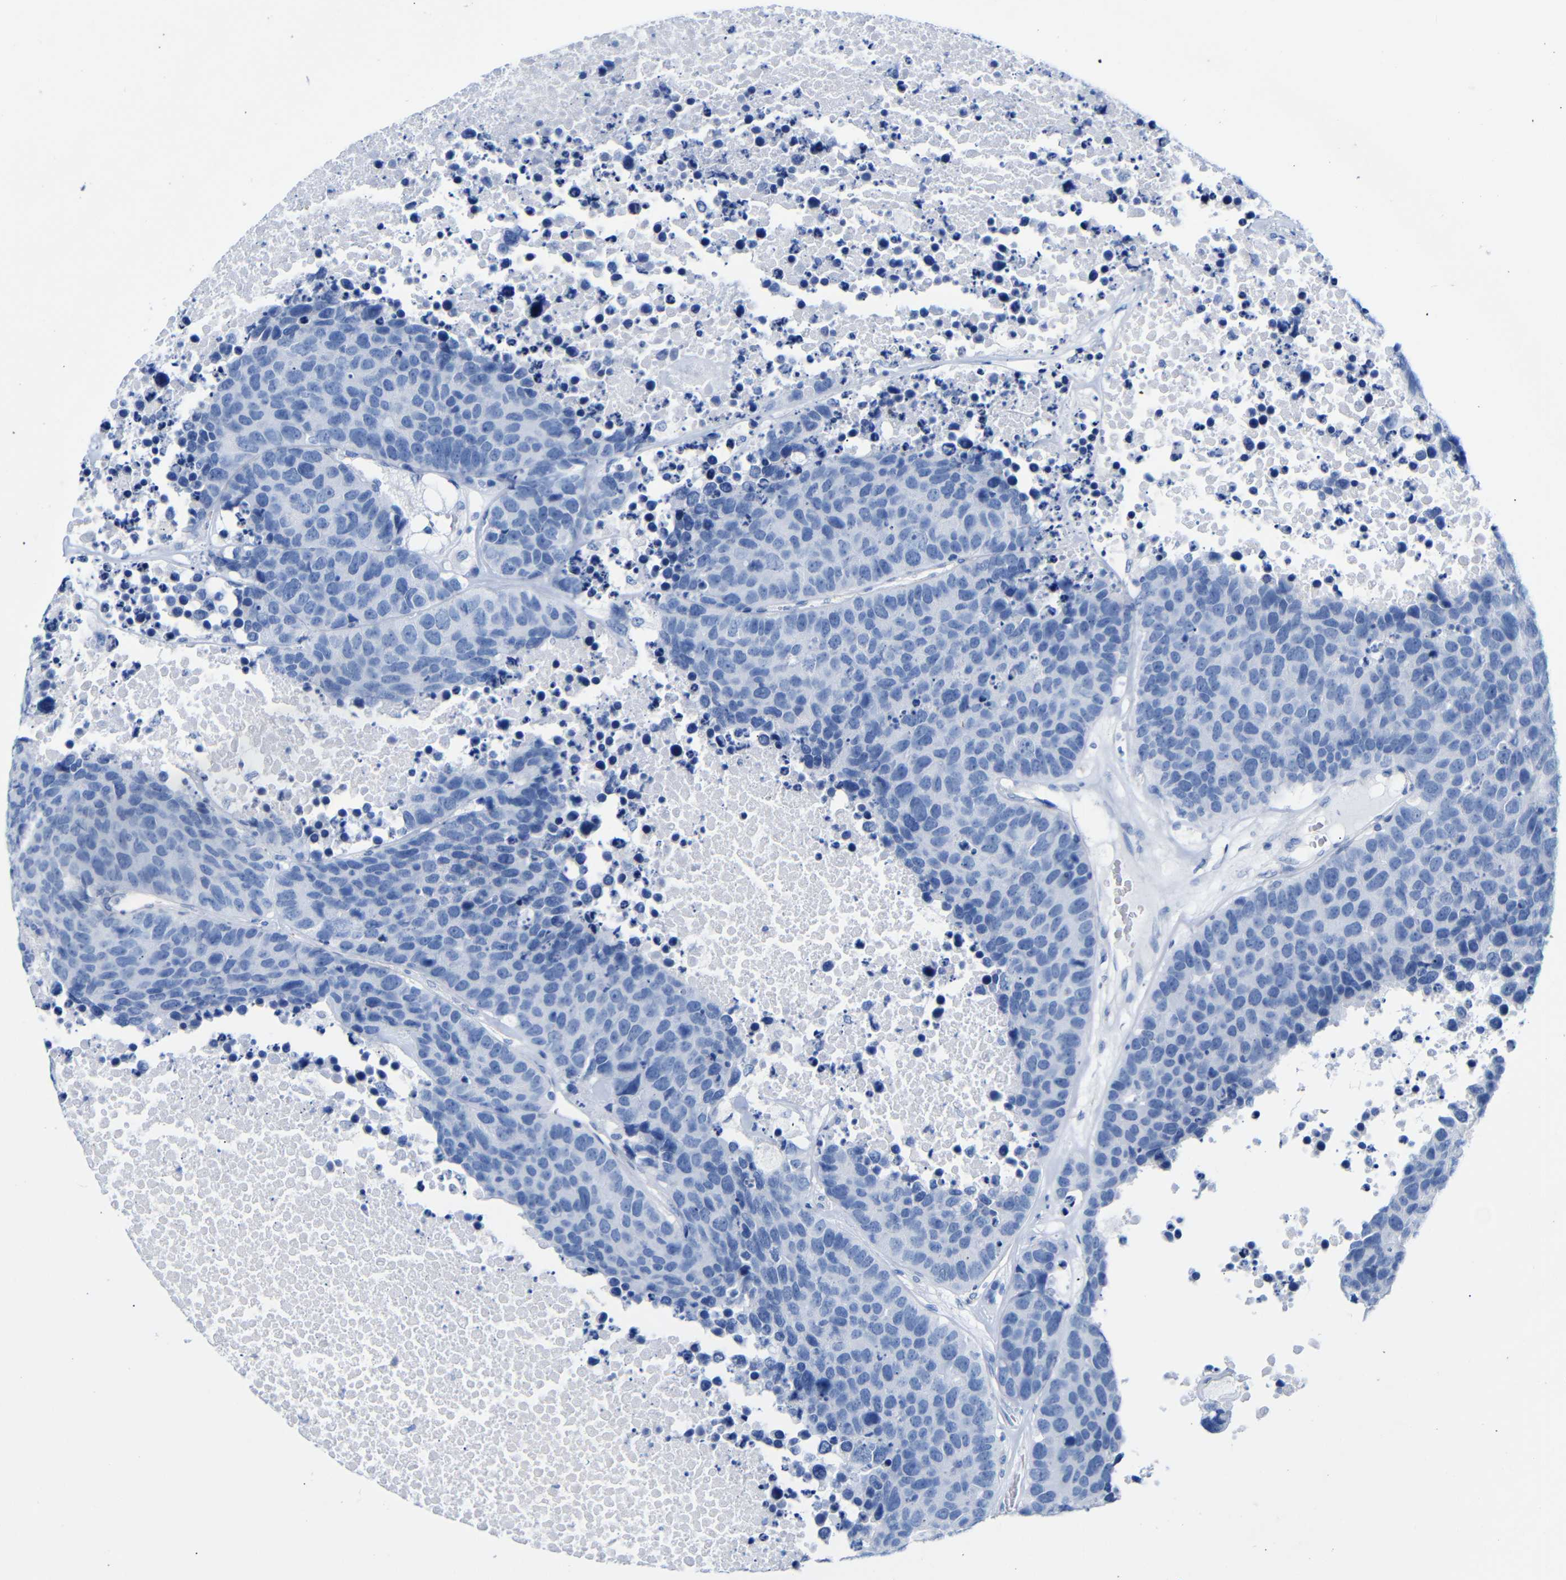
{"staining": {"intensity": "negative", "quantity": "none", "location": "none"}, "tissue": "carcinoid", "cell_type": "Tumor cells", "image_type": "cancer", "snomed": [{"axis": "morphology", "description": "Carcinoid, malignant, NOS"}, {"axis": "topography", "description": "Lung"}], "caption": "Immunohistochemistry of human malignant carcinoid exhibits no expression in tumor cells. Nuclei are stained in blue.", "gene": "CGNL1", "patient": {"sex": "male", "age": 60}}